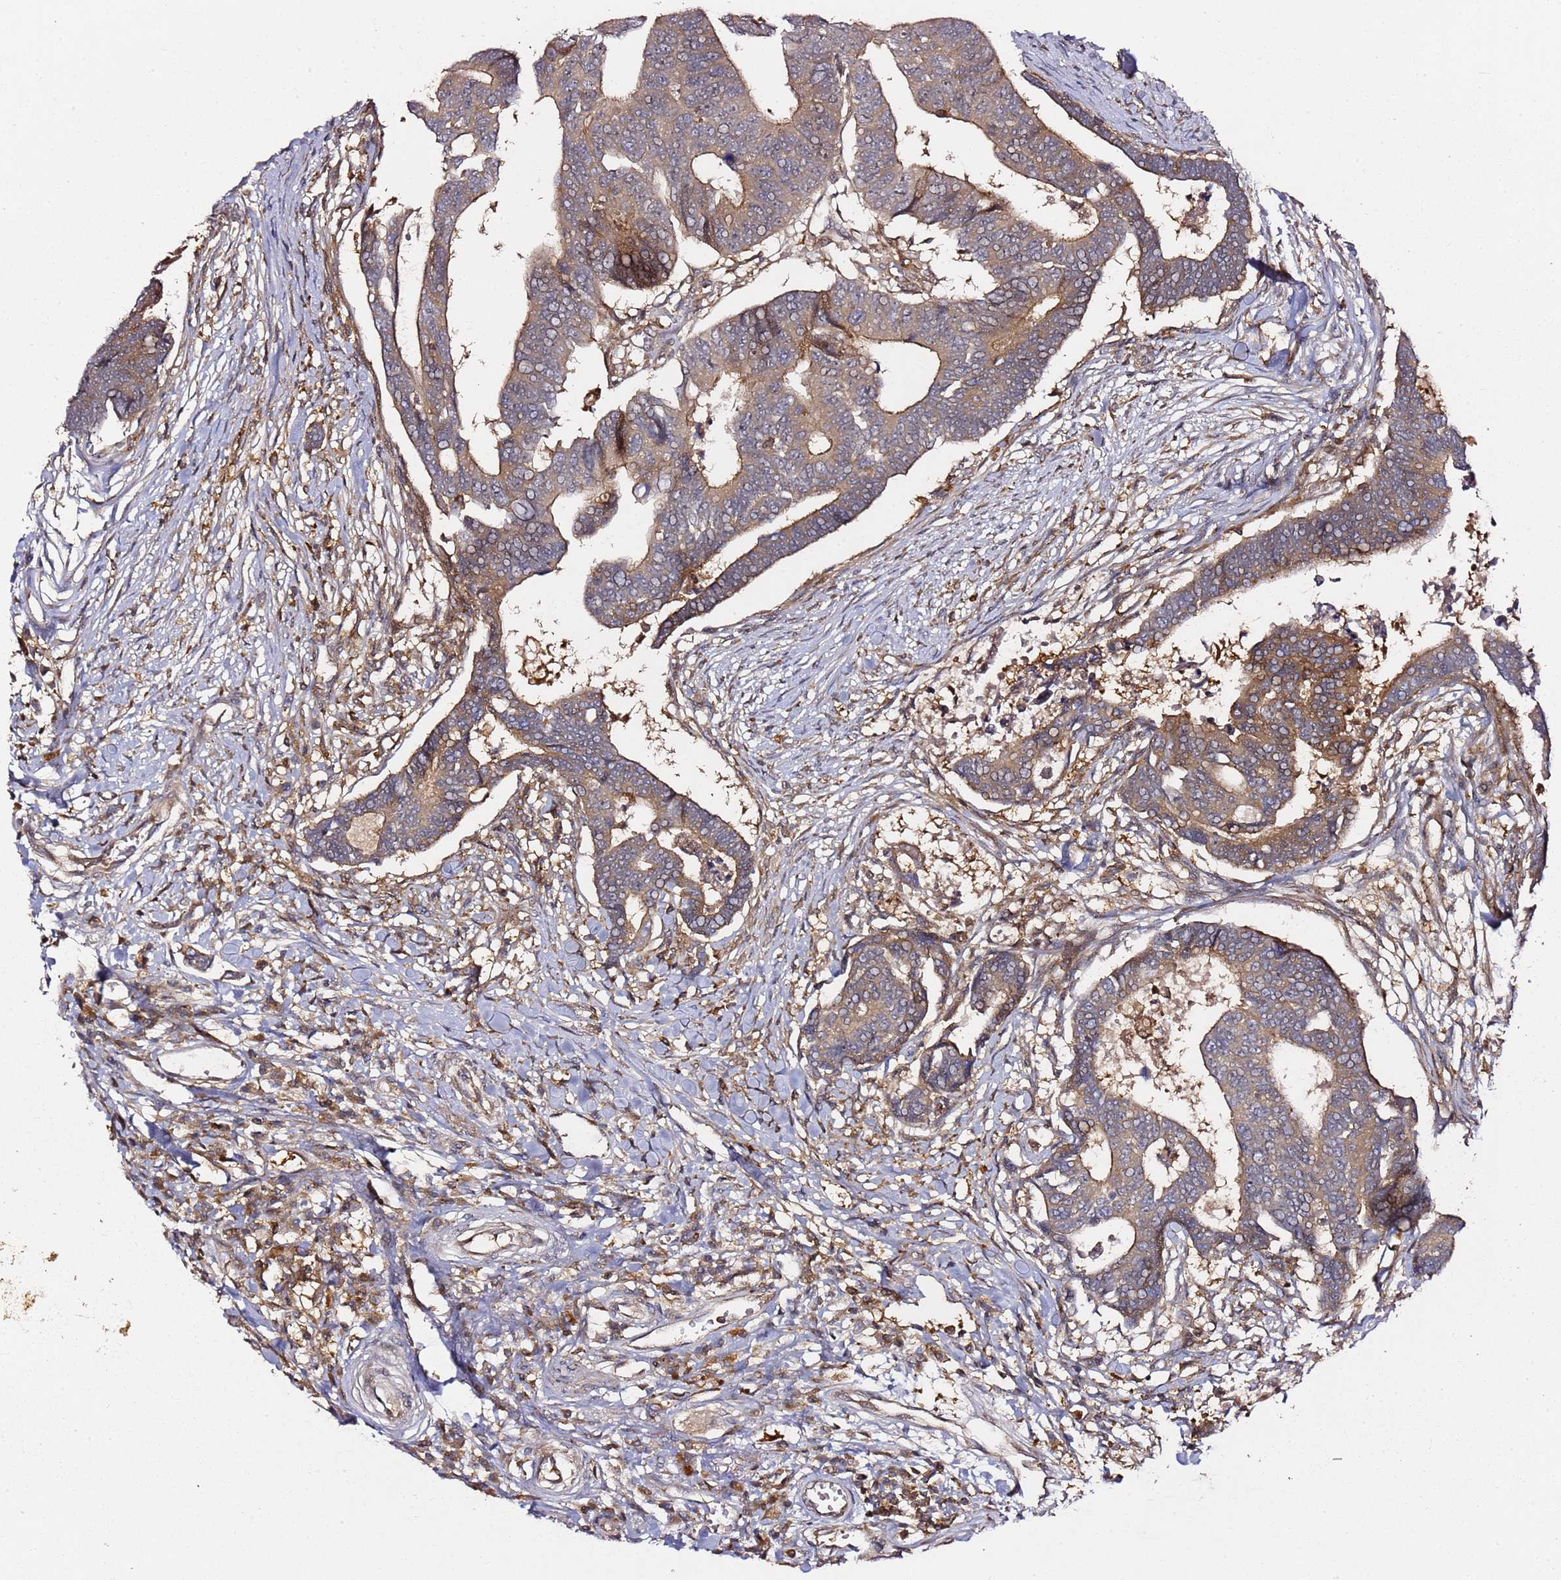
{"staining": {"intensity": "moderate", "quantity": ">75%", "location": "cytoplasmic/membranous"}, "tissue": "colorectal cancer", "cell_type": "Tumor cells", "image_type": "cancer", "snomed": [{"axis": "morphology", "description": "Adenocarcinoma, NOS"}, {"axis": "topography", "description": "Rectum"}], "caption": "DAB immunohistochemical staining of colorectal cancer (adenocarcinoma) shows moderate cytoplasmic/membranous protein positivity in approximately >75% of tumor cells.", "gene": "PRMT7", "patient": {"sex": "female", "age": 65}}